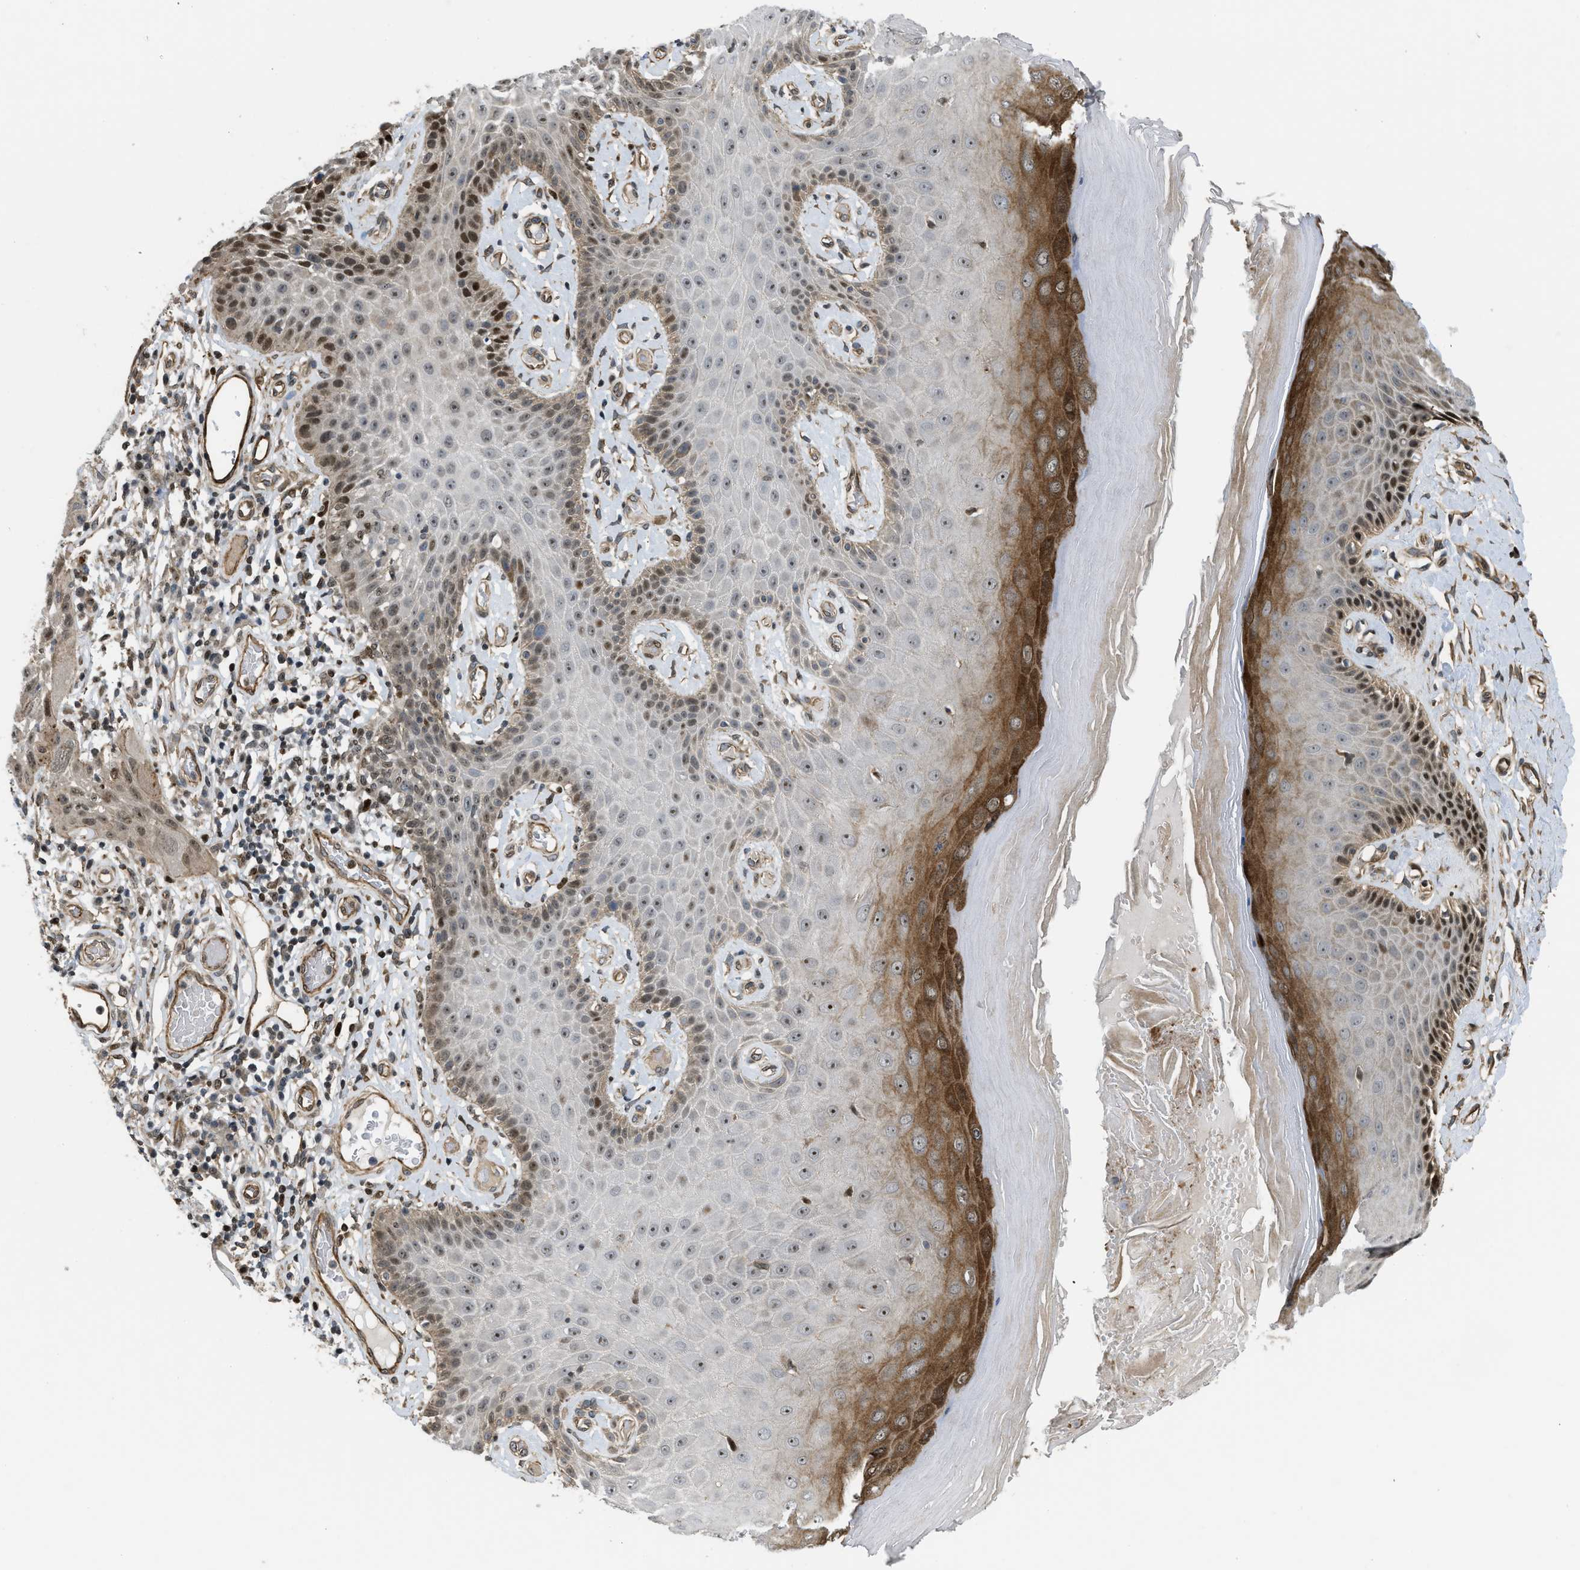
{"staining": {"intensity": "strong", "quantity": "<25%", "location": "cytoplasmic/membranous,nuclear"}, "tissue": "skin", "cell_type": "Epidermal cells", "image_type": "normal", "snomed": [{"axis": "morphology", "description": "Normal tissue, NOS"}, {"axis": "topography", "description": "Vulva"}], "caption": "IHC image of benign skin: human skin stained using IHC demonstrates medium levels of strong protein expression localized specifically in the cytoplasmic/membranous,nuclear of epidermal cells, appearing as a cytoplasmic/membranous,nuclear brown color.", "gene": "LTA4H", "patient": {"sex": "female", "age": 73}}